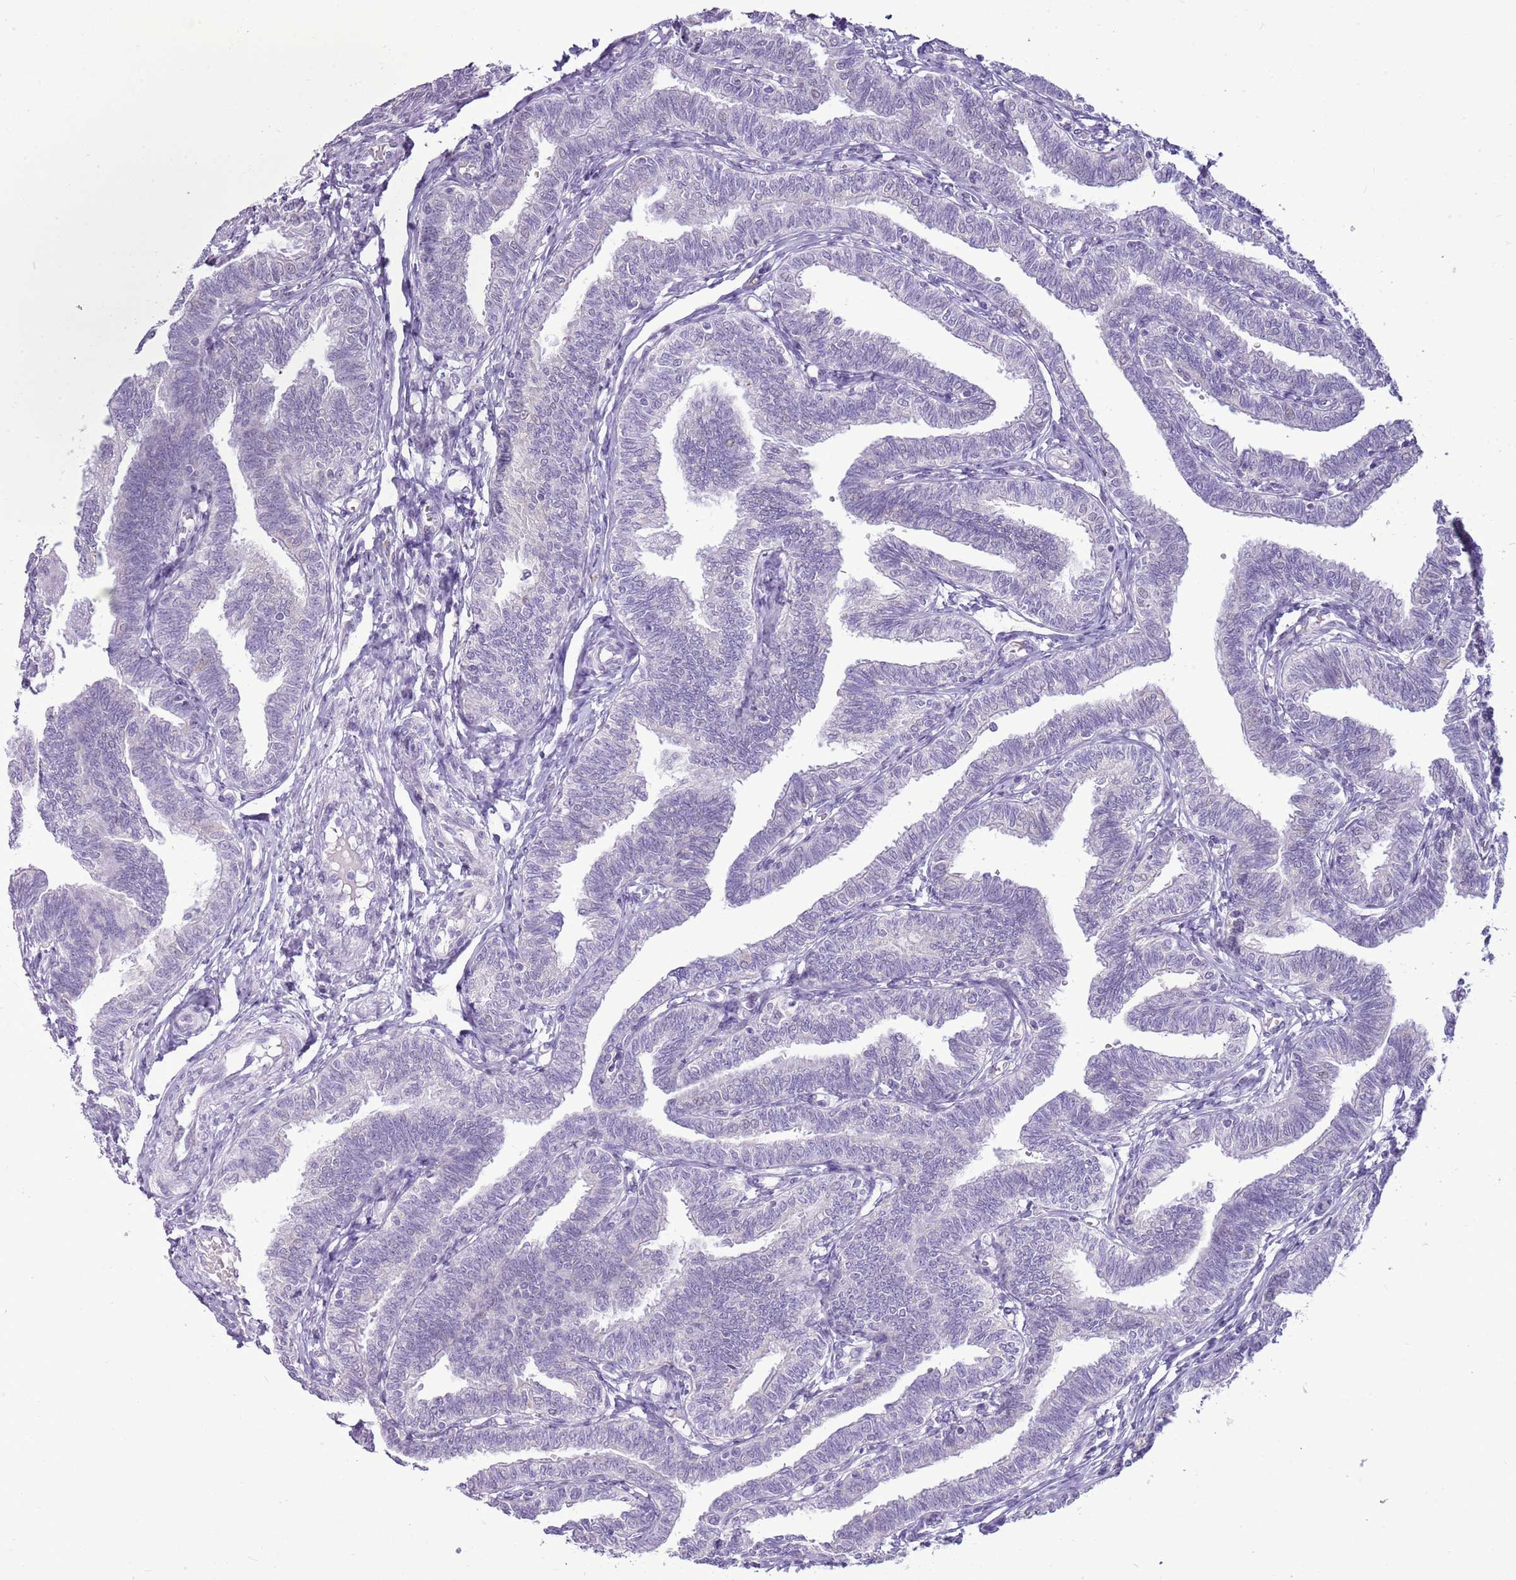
{"staining": {"intensity": "negative", "quantity": "none", "location": "none"}, "tissue": "fallopian tube", "cell_type": "Glandular cells", "image_type": "normal", "snomed": [{"axis": "morphology", "description": "Normal tissue, NOS"}, {"axis": "topography", "description": "Fallopian tube"}, {"axis": "topography", "description": "Ovary"}], "caption": "Immunohistochemistry (IHC) histopathology image of normal human fallopian tube stained for a protein (brown), which demonstrates no expression in glandular cells. The staining was performed using DAB to visualize the protein expression in brown, while the nuclei were stained in blue with hematoxylin (Magnification: 20x).", "gene": "RPL3L", "patient": {"sex": "female", "age": 23}}